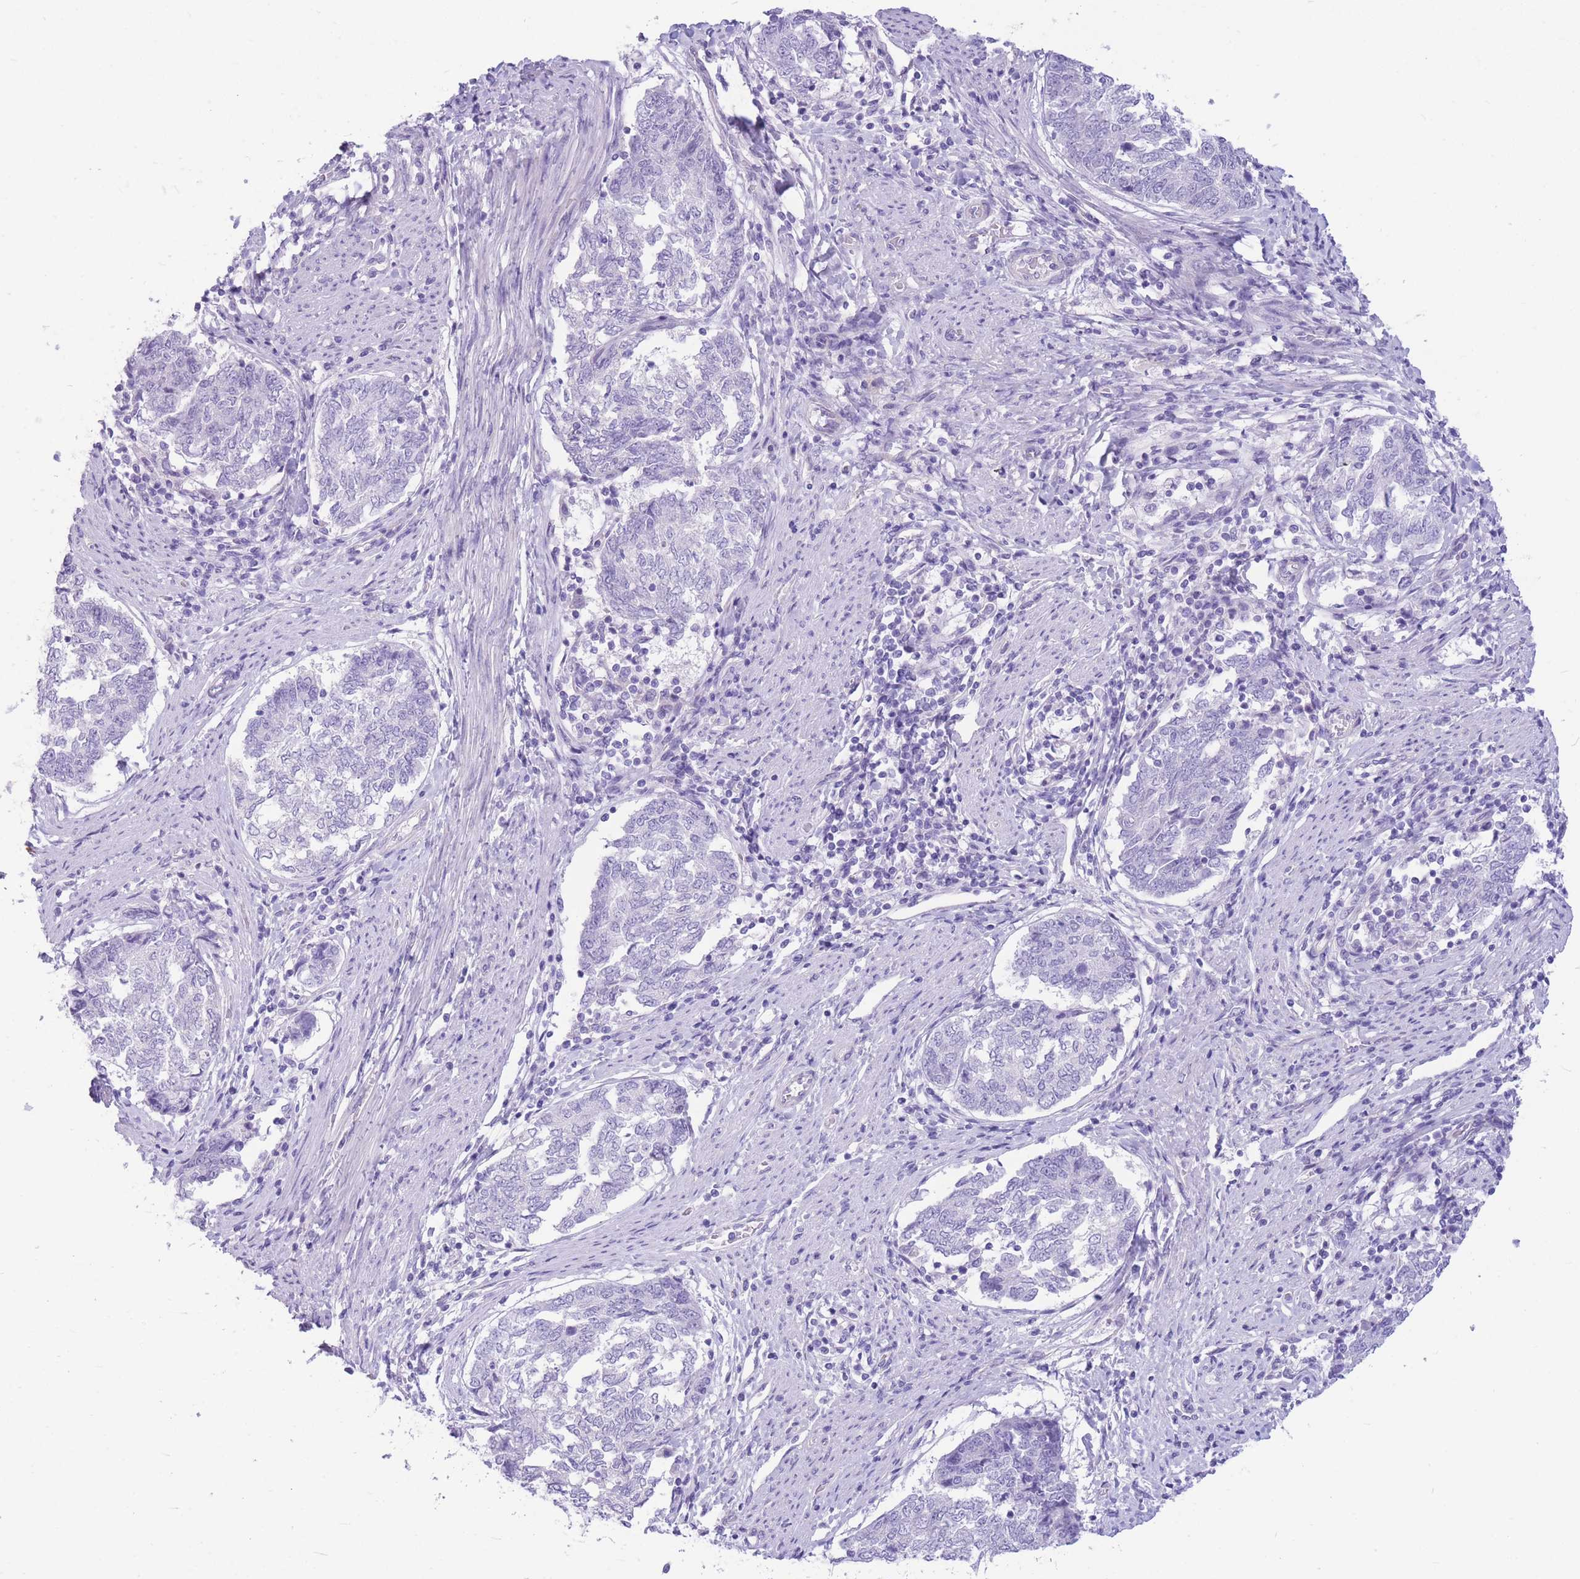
{"staining": {"intensity": "negative", "quantity": "none", "location": "none"}, "tissue": "endometrial cancer", "cell_type": "Tumor cells", "image_type": "cancer", "snomed": [{"axis": "morphology", "description": "Adenocarcinoma, NOS"}, {"axis": "topography", "description": "Endometrium"}], "caption": "The image demonstrates no significant staining in tumor cells of endometrial cancer.", "gene": "ZNF311", "patient": {"sex": "female", "age": 80}}